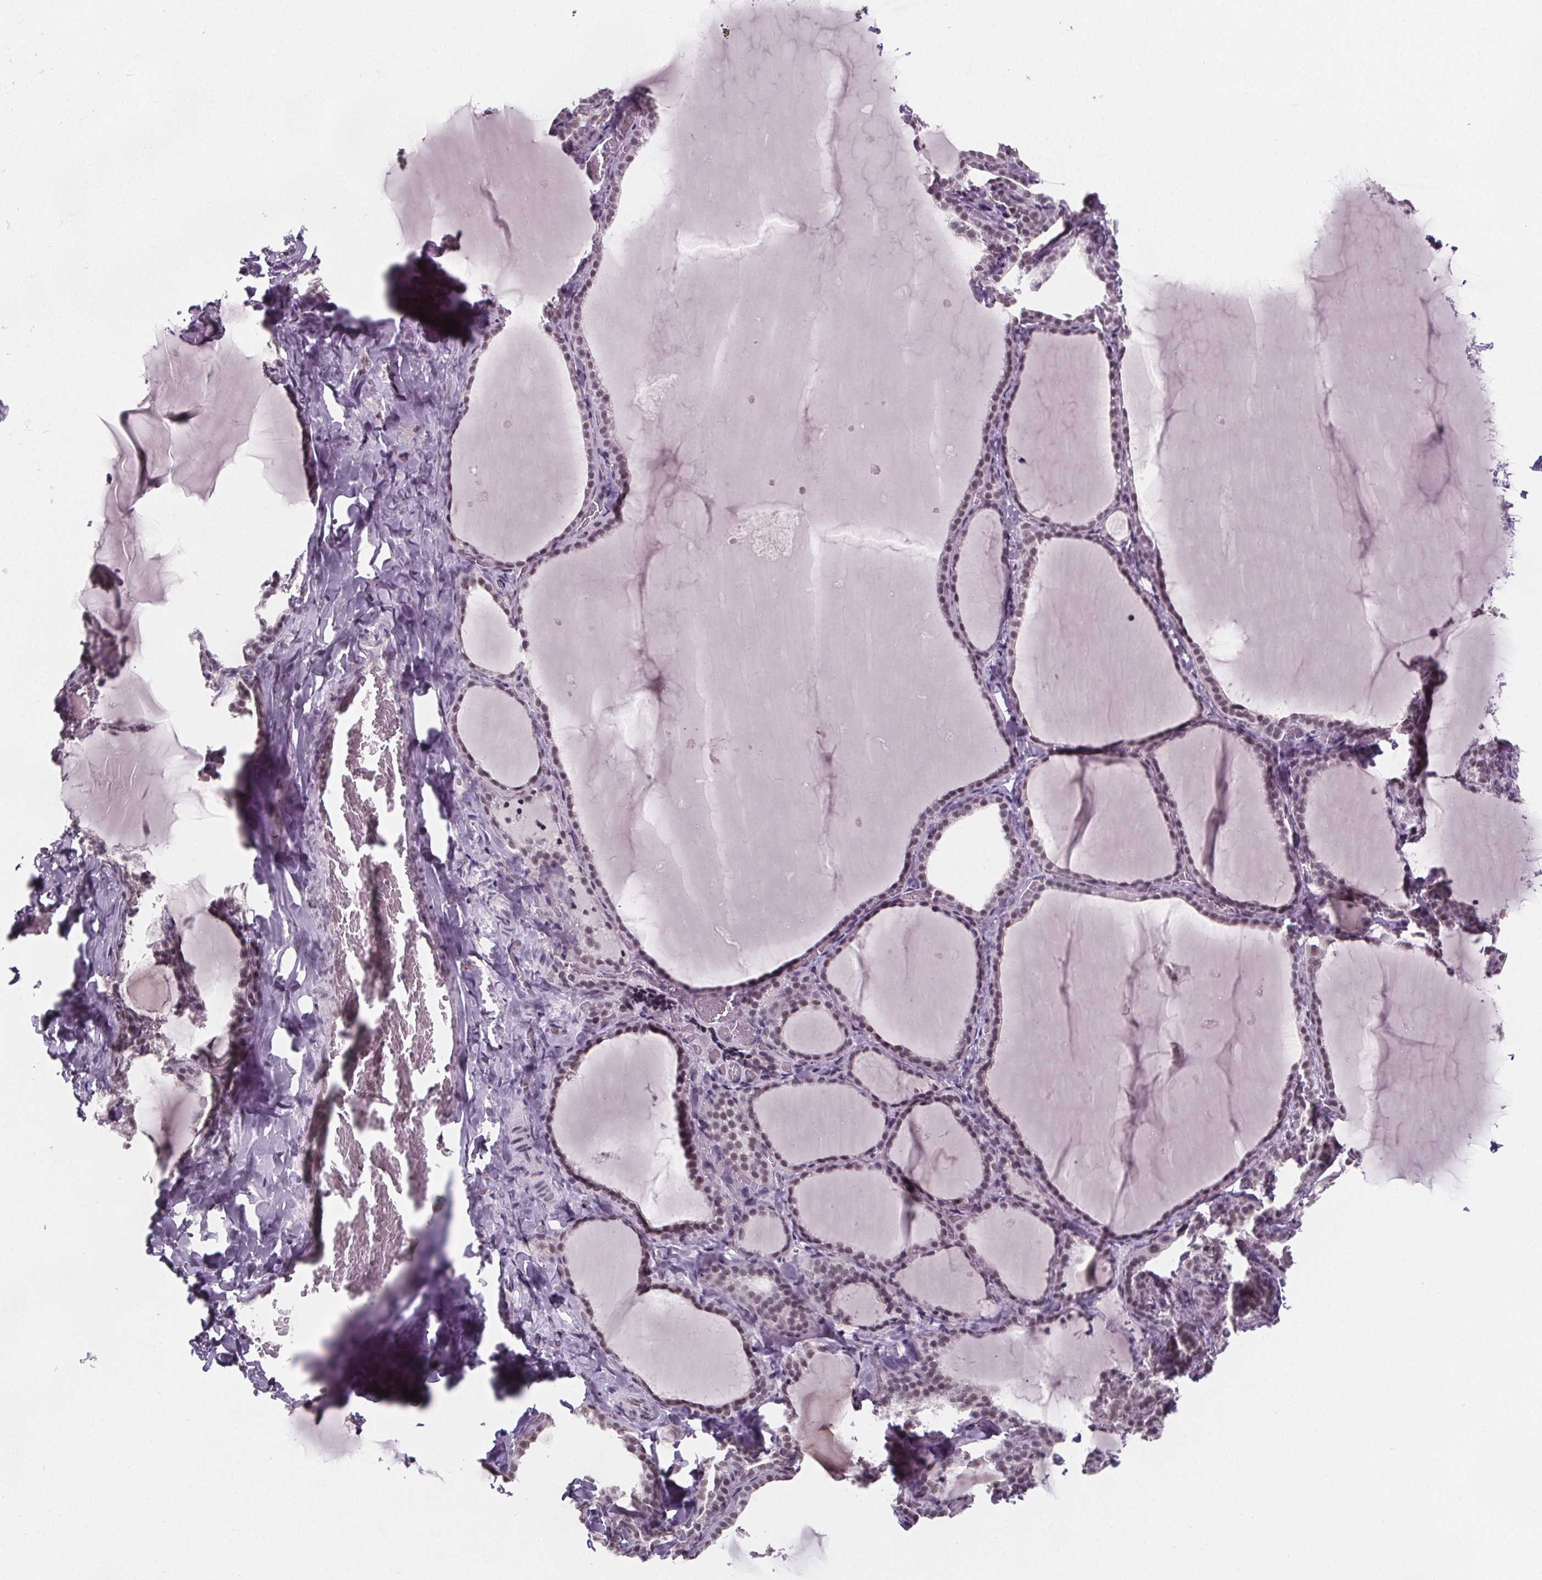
{"staining": {"intensity": "weak", "quantity": "25%-75%", "location": "nuclear"}, "tissue": "thyroid gland", "cell_type": "Glandular cells", "image_type": "normal", "snomed": [{"axis": "morphology", "description": "Normal tissue, NOS"}, {"axis": "topography", "description": "Thyroid gland"}], "caption": "Protein staining demonstrates weak nuclear staining in about 25%-75% of glandular cells in normal thyroid gland.", "gene": "ZNF572", "patient": {"sex": "female", "age": 22}}